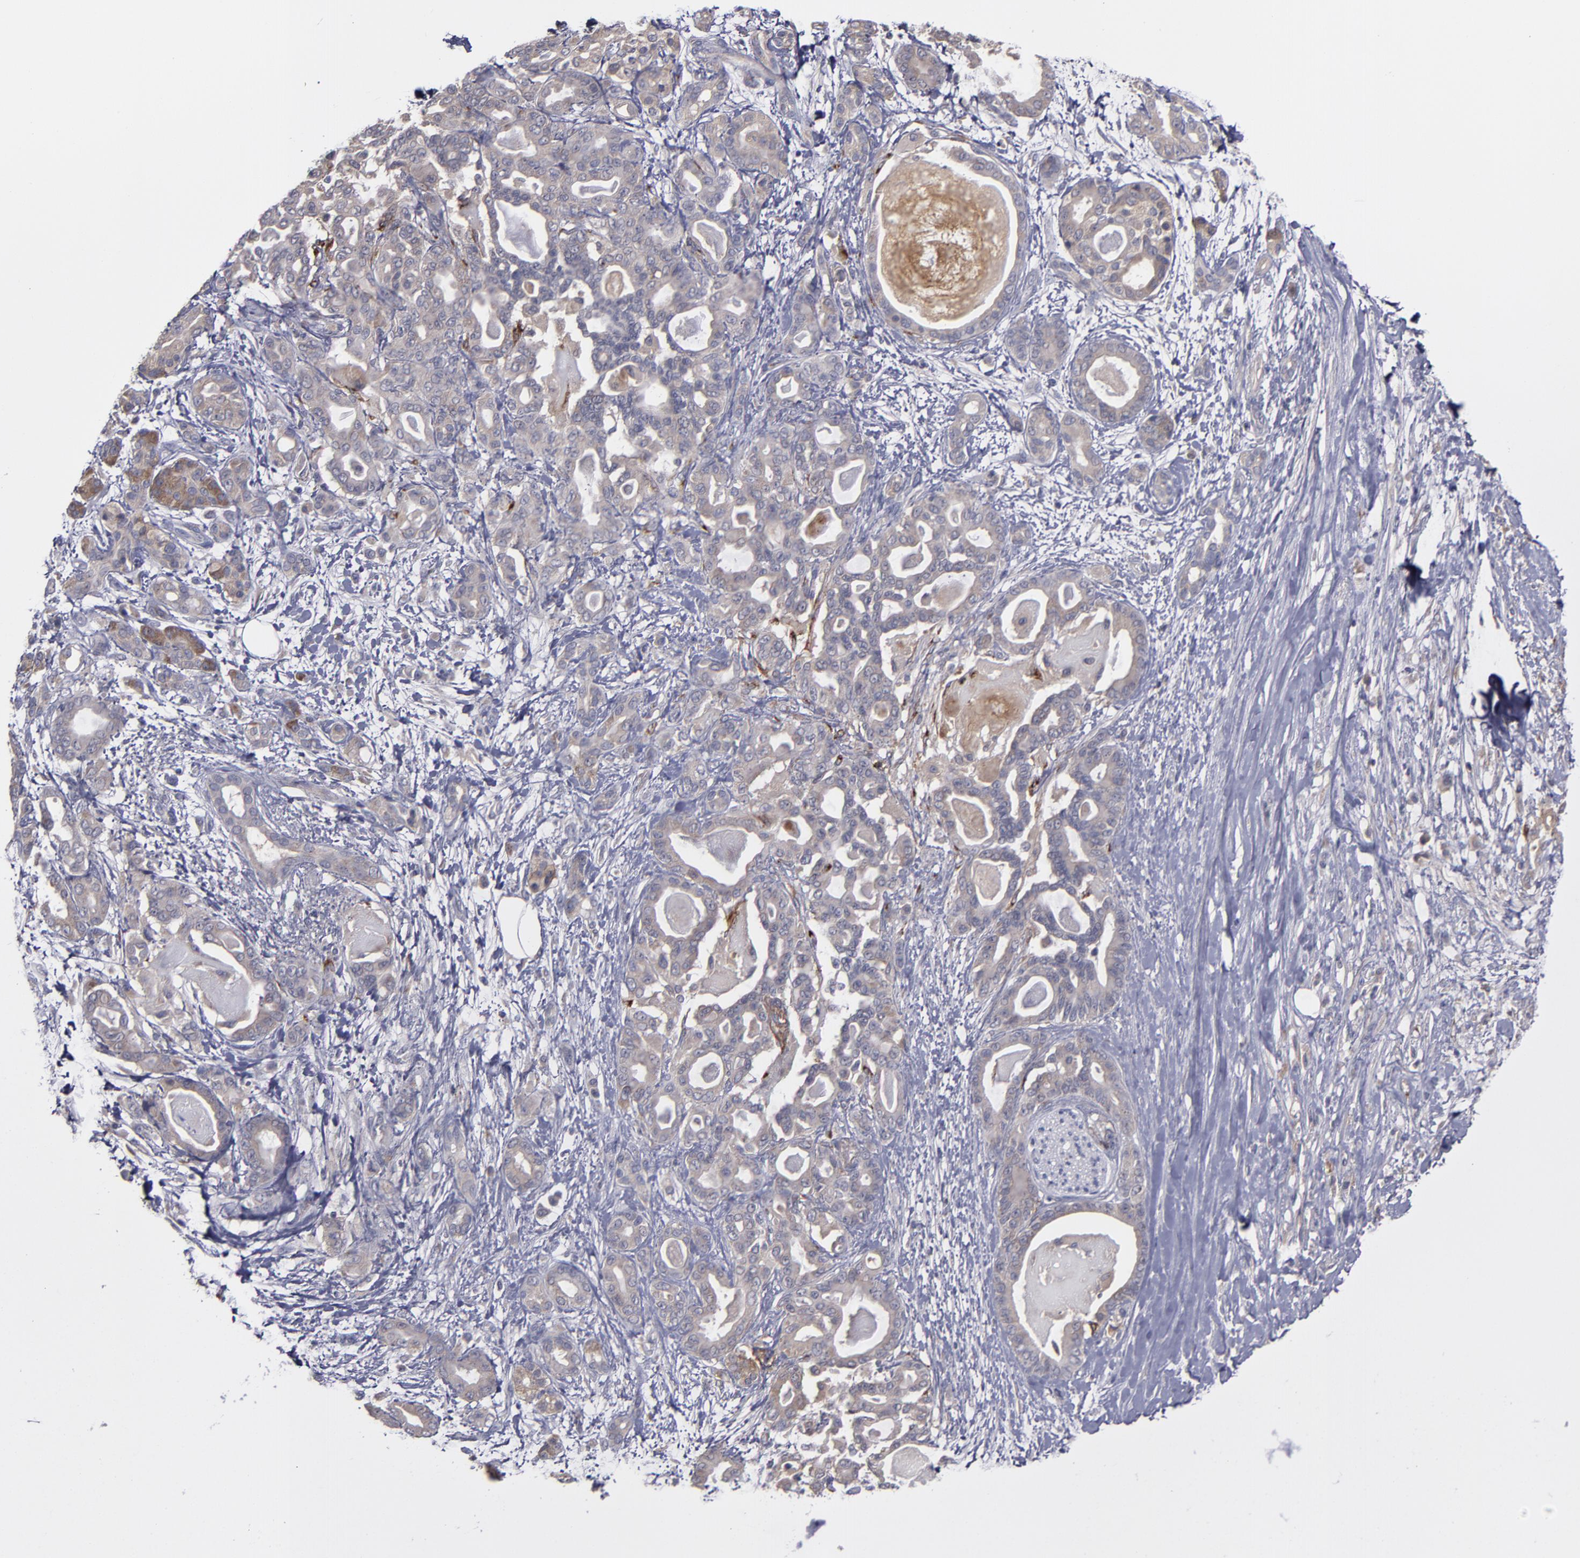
{"staining": {"intensity": "weak", "quantity": ">75%", "location": "cytoplasmic/membranous"}, "tissue": "pancreatic cancer", "cell_type": "Tumor cells", "image_type": "cancer", "snomed": [{"axis": "morphology", "description": "Adenocarcinoma, NOS"}, {"axis": "topography", "description": "Pancreas"}], "caption": "Immunohistochemistry (IHC) (DAB (3,3'-diaminobenzidine)) staining of adenocarcinoma (pancreatic) reveals weak cytoplasmic/membranous protein positivity in approximately >75% of tumor cells.", "gene": "MMP11", "patient": {"sex": "male", "age": 63}}